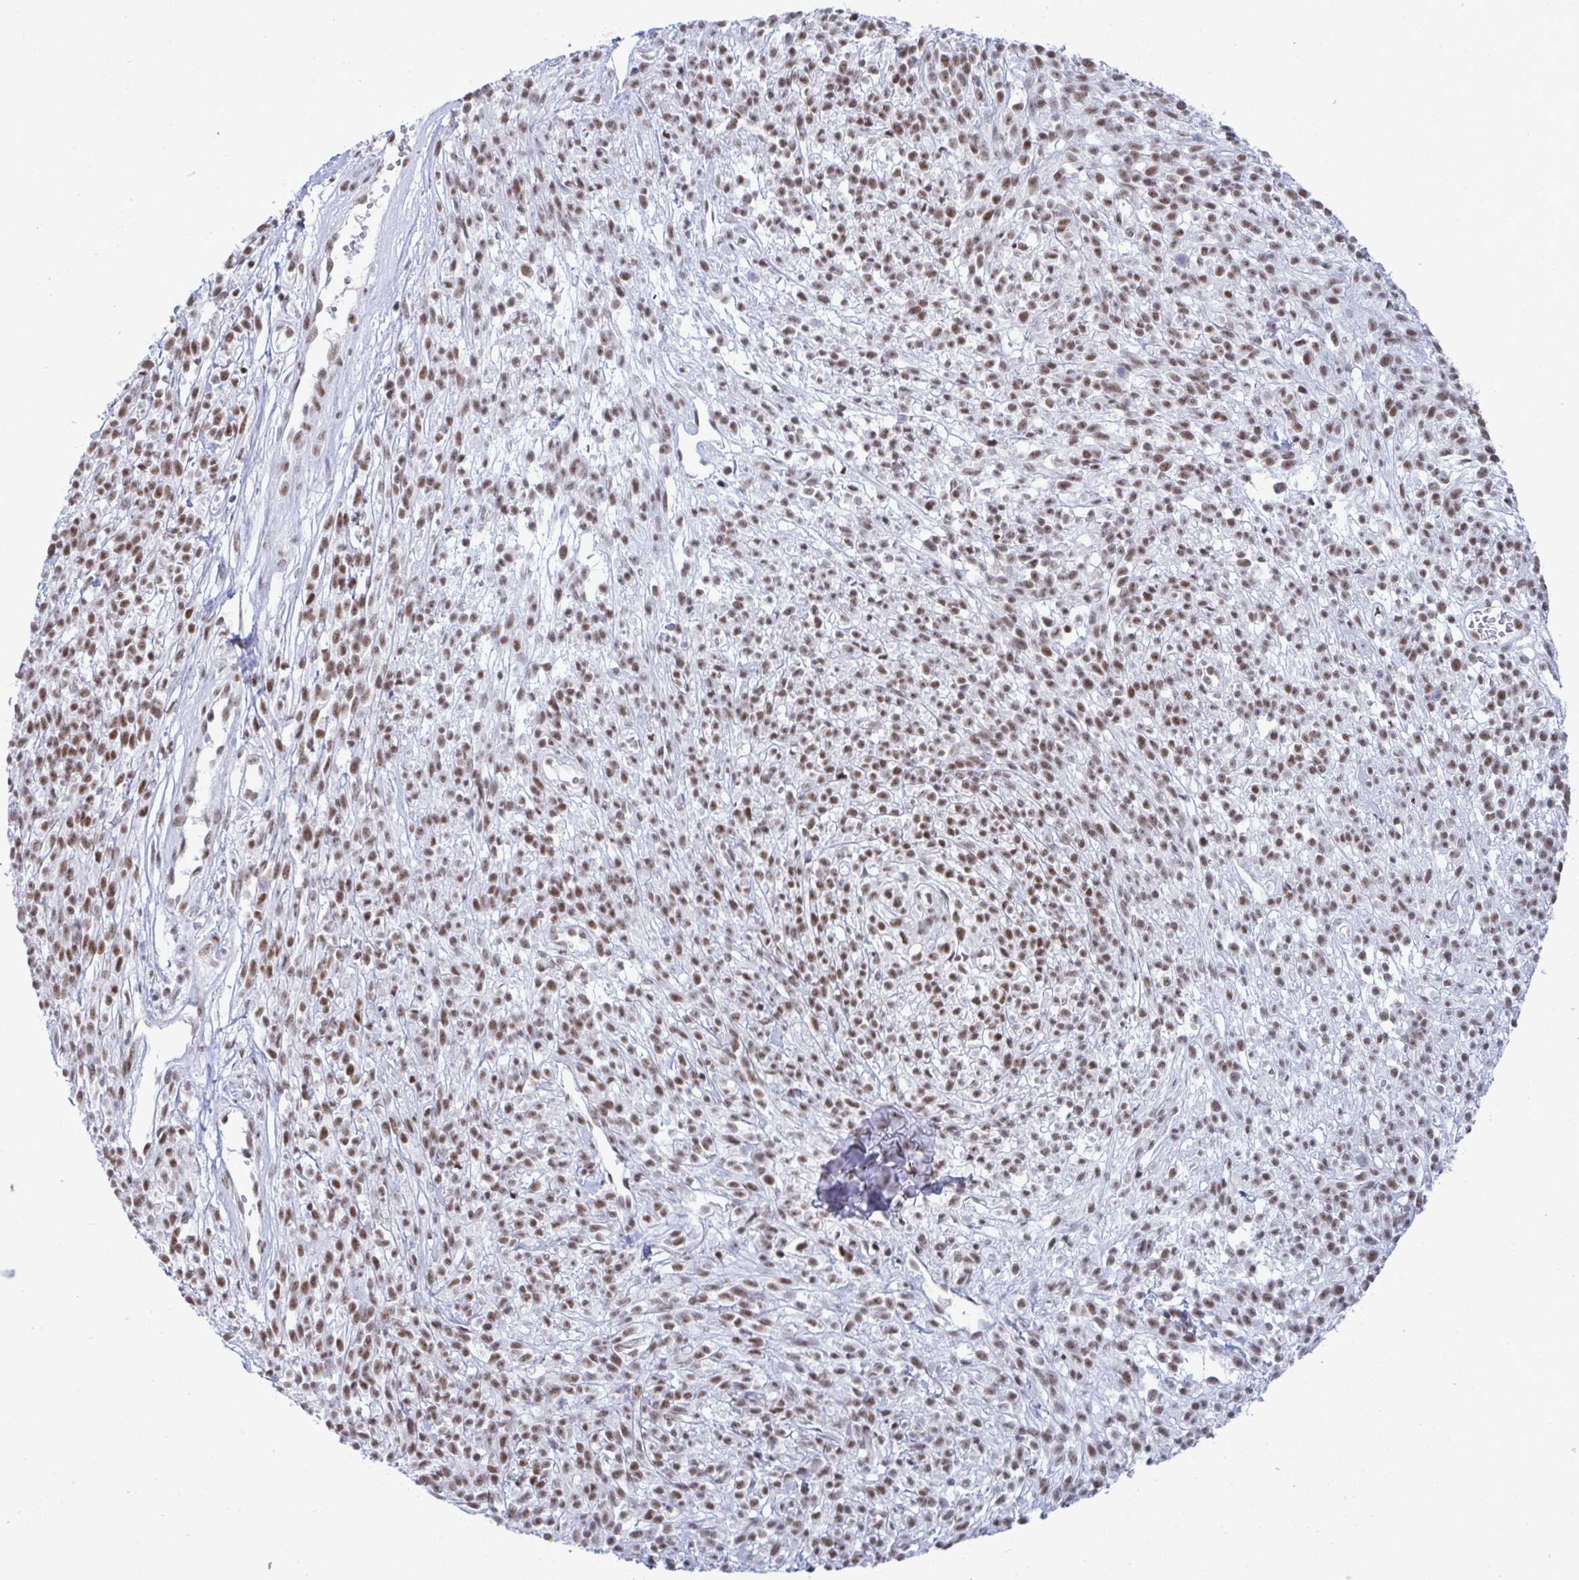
{"staining": {"intensity": "moderate", "quantity": ">75%", "location": "nuclear"}, "tissue": "melanoma", "cell_type": "Tumor cells", "image_type": "cancer", "snomed": [{"axis": "morphology", "description": "Malignant melanoma, NOS"}, {"axis": "topography", "description": "Skin"}, {"axis": "topography", "description": "Skin of trunk"}], "caption": "IHC staining of malignant melanoma, which shows medium levels of moderate nuclear expression in about >75% of tumor cells indicating moderate nuclear protein expression. The staining was performed using DAB (3,3'-diaminobenzidine) (brown) for protein detection and nuclei were counterstained in hematoxylin (blue).", "gene": "PPP1R10", "patient": {"sex": "male", "age": 74}}